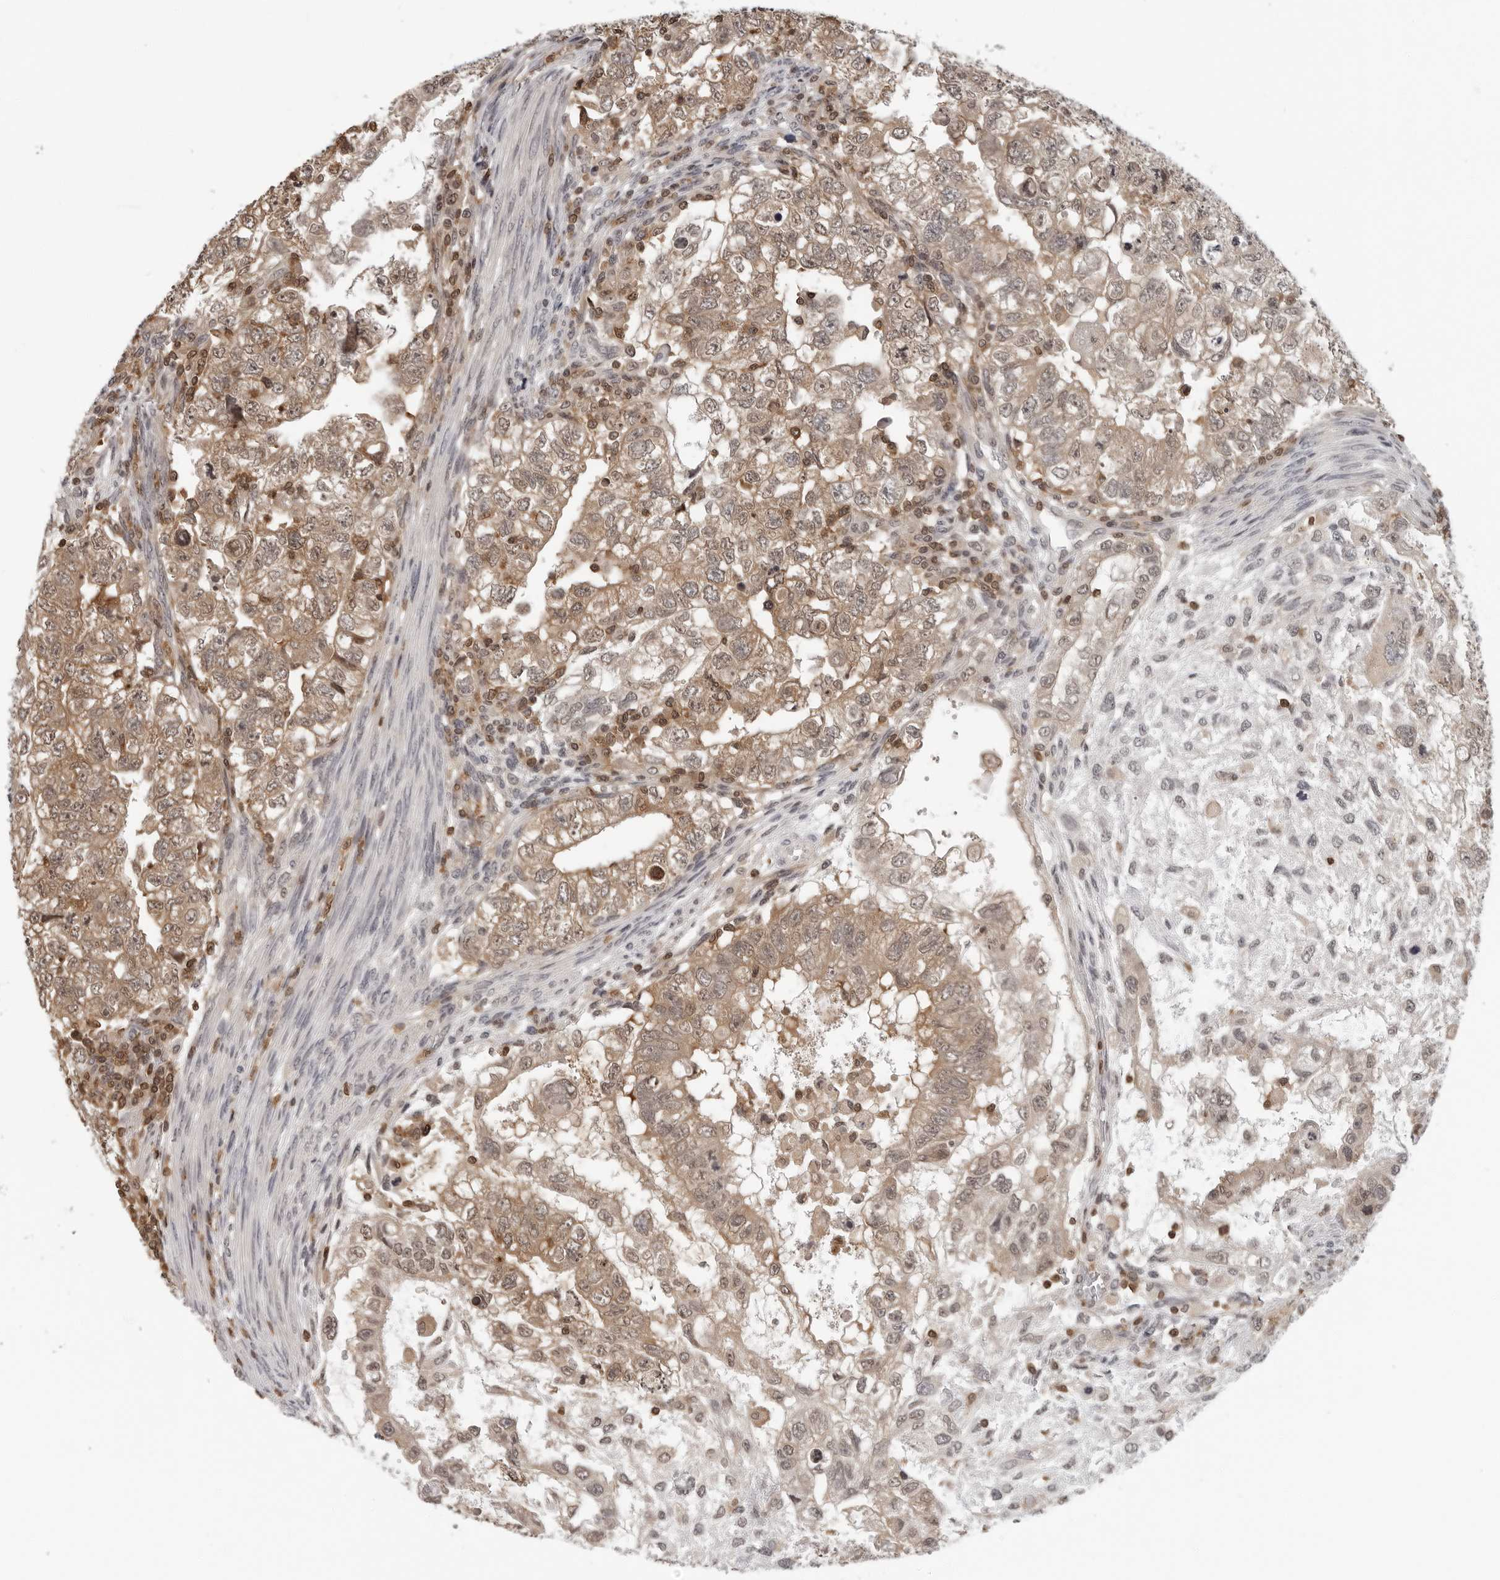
{"staining": {"intensity": "moderate", "quantity": ">75%", "location": "cytoplasmic/membranous"}, "tissue": "testis cancer", "cell_type": "Tumor cells", "image_type": "cancer", "snomed": [{"axis": "morphology", "description": "Carcinoma, Embryonal, NOS"}, {"axis": "topography", "description": "Testis"}], "caption": "A micrograph of human testis cancer stained for a protein reveals moderate cytoplasmic/membranous brown staining in tumor cells.", "gene": "HSPH1", "patient": {"sex": "male", "age": 37}}